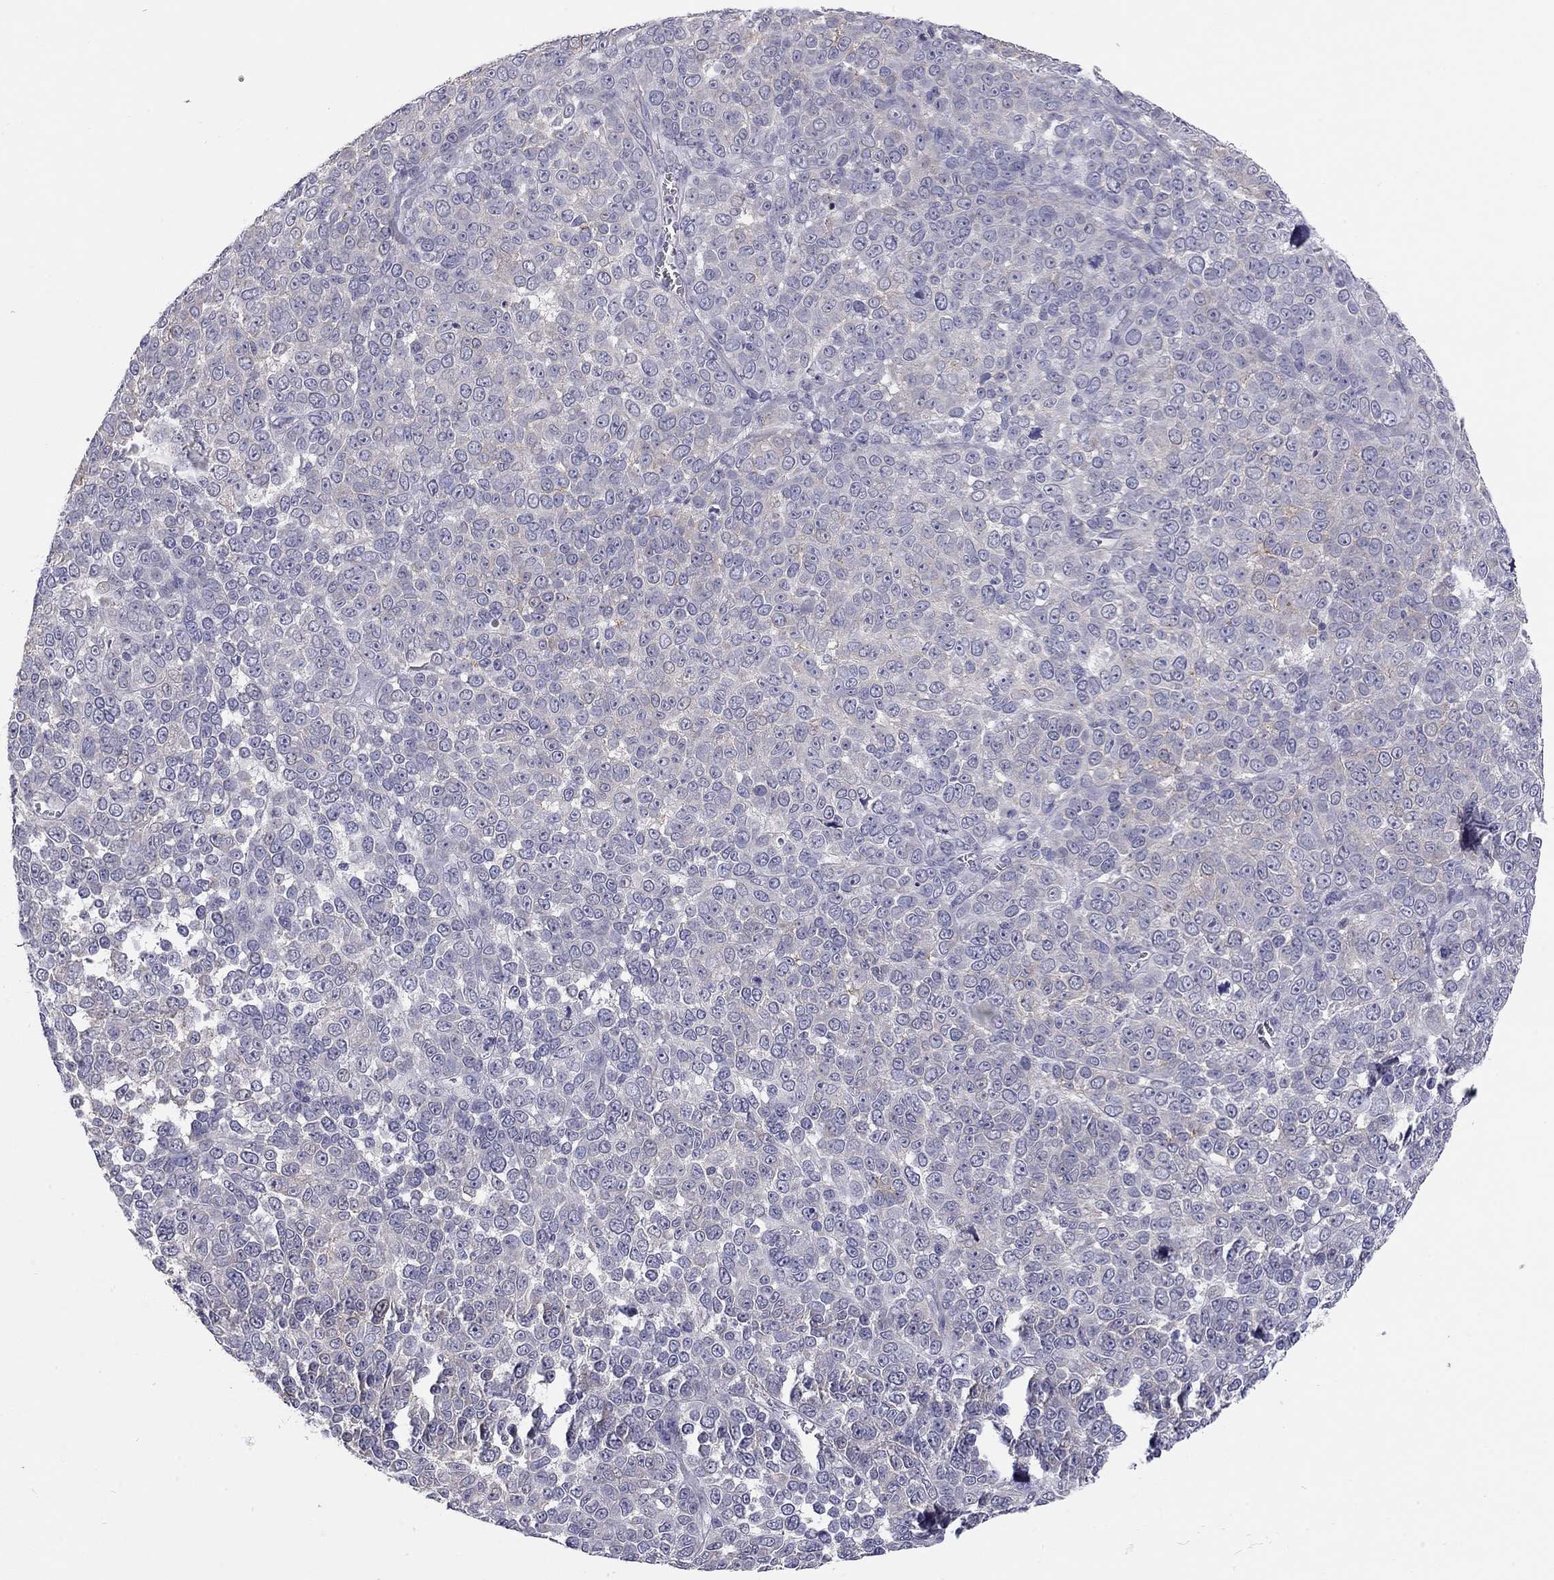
{"staining": {"intensity": "negative", "quantity": "none", "location": "none"}, "tissue": "melanoma", "cell_type": "Tumor cells", "image_type": "cancer", "snomed": [{"axis": "morphology", "description": "Malignant melanoma, NOS"}, {"axis": "topography", "description": "Skin"}], "caption": "Immunohistochemical staining of human melanoma exhibits no significant staining in tumor cells. The staining was performed using DAB (3,3'-diaminobenzidine) to visualize the protein expression in brown, while the nuclei were stained in blue with hematoxylin (Magnification: 20x).", "gene": "SCARB1", "patient": {"sex": "female", "age": 95}}